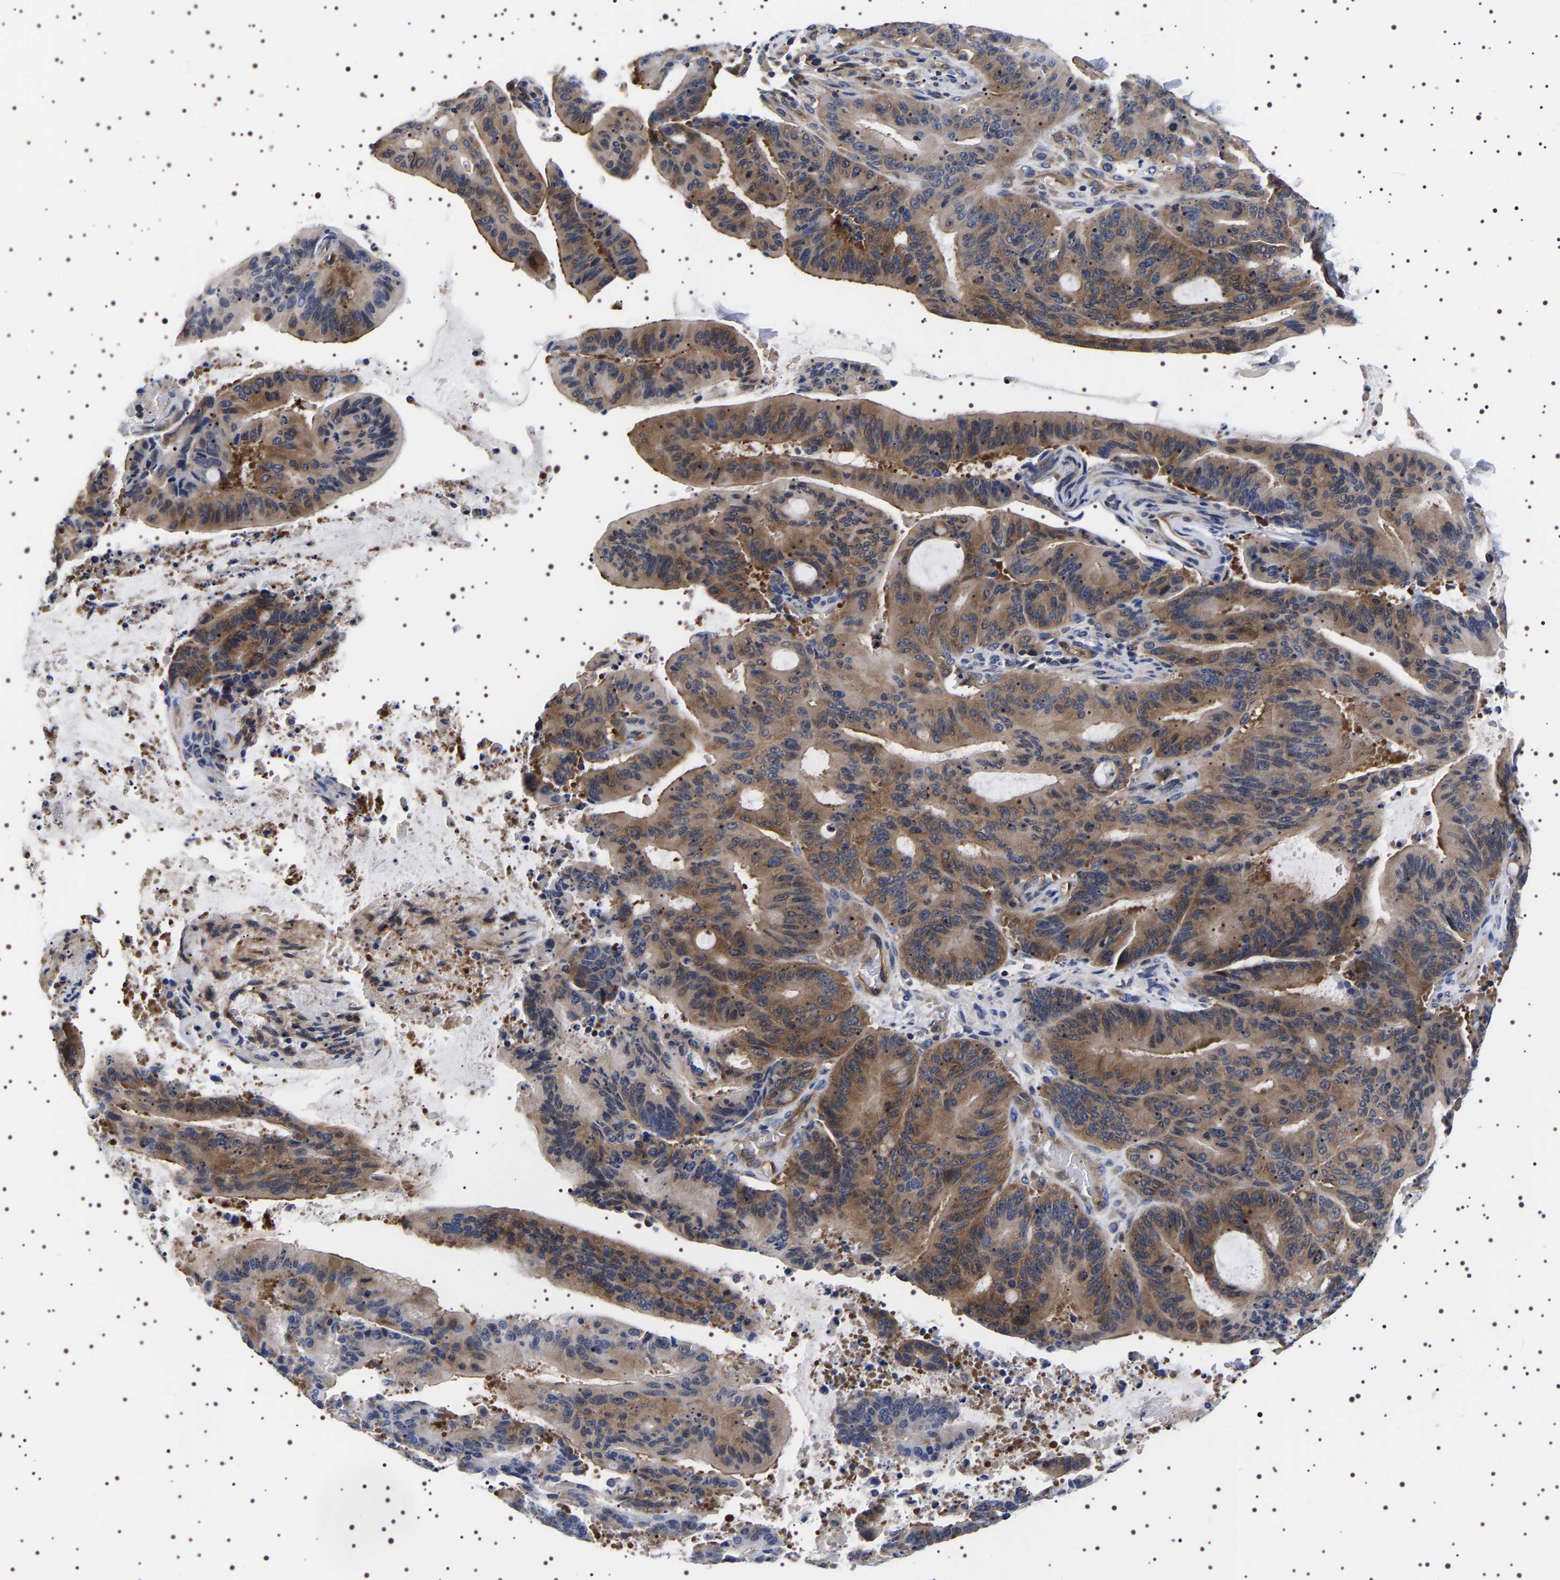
{"staining": {"intensity": "moderate", "quantity": ">75%", "location": "cytoplasmic/membranous"}, "tissue": "liver cancer", "cell_type": "Tumor cells", "image_type": "cancer", "snomed": [{"axis": "morphology", "description": "Normal tissue, NOS"}, {"axis": "morphology", "description": "Cholangiocarcinoma"}, {"axis": "topography", "description": "Liver"}, {"axis": "topography", "description": "Peripheral nerve tissue"}], "caption": "Protein staining of liver cancer (cholangiocarcinoma) tissue reveals moderate cytoplasmic/membranous positivity in about >75% of tumor cells.", "gene": "DARS1", "patient": {"sex": "female", "age": 73}}